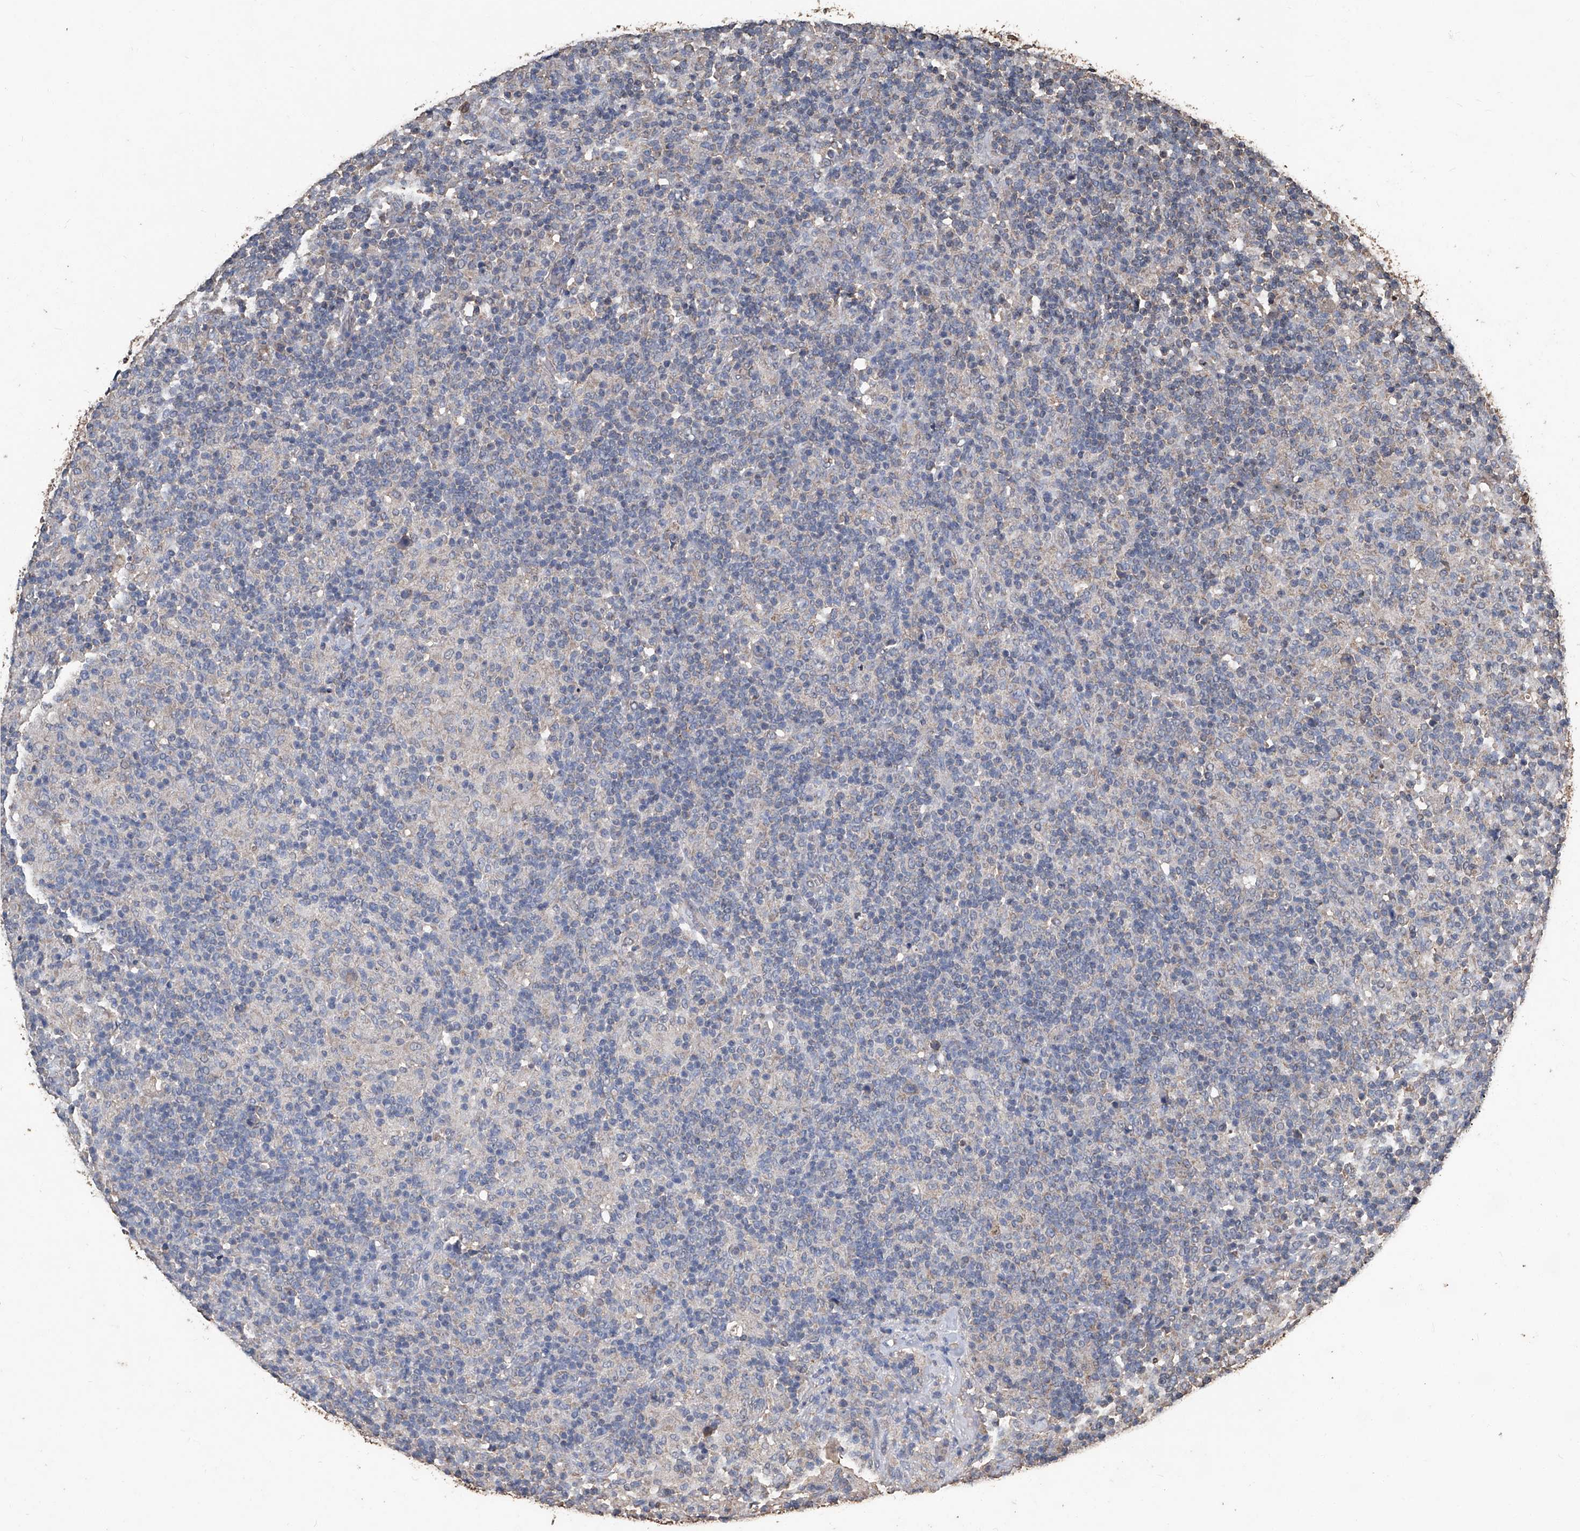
{"staining": {"intensity": "negative", "quantity": "none", "location": "none"}, "tissue": "lymphoma", "cell_type": "Tumor cells", "image_type": "cancer", "snomed": [{"axis": "morphology", "description": "Hodgkin's disease, NOS"}, {"axis": "topography", "description": "Lymph node"}], "caption": "Lymphoma was stained to show a protein in brown. There is no significant expression in tumor cells. (DAB (3,3'-diaminobenzidine) IHC visualized using brightfield microscopy, high magnification).", "gene": "STARD7", "patient": {"sex": "male", "age": 70}}